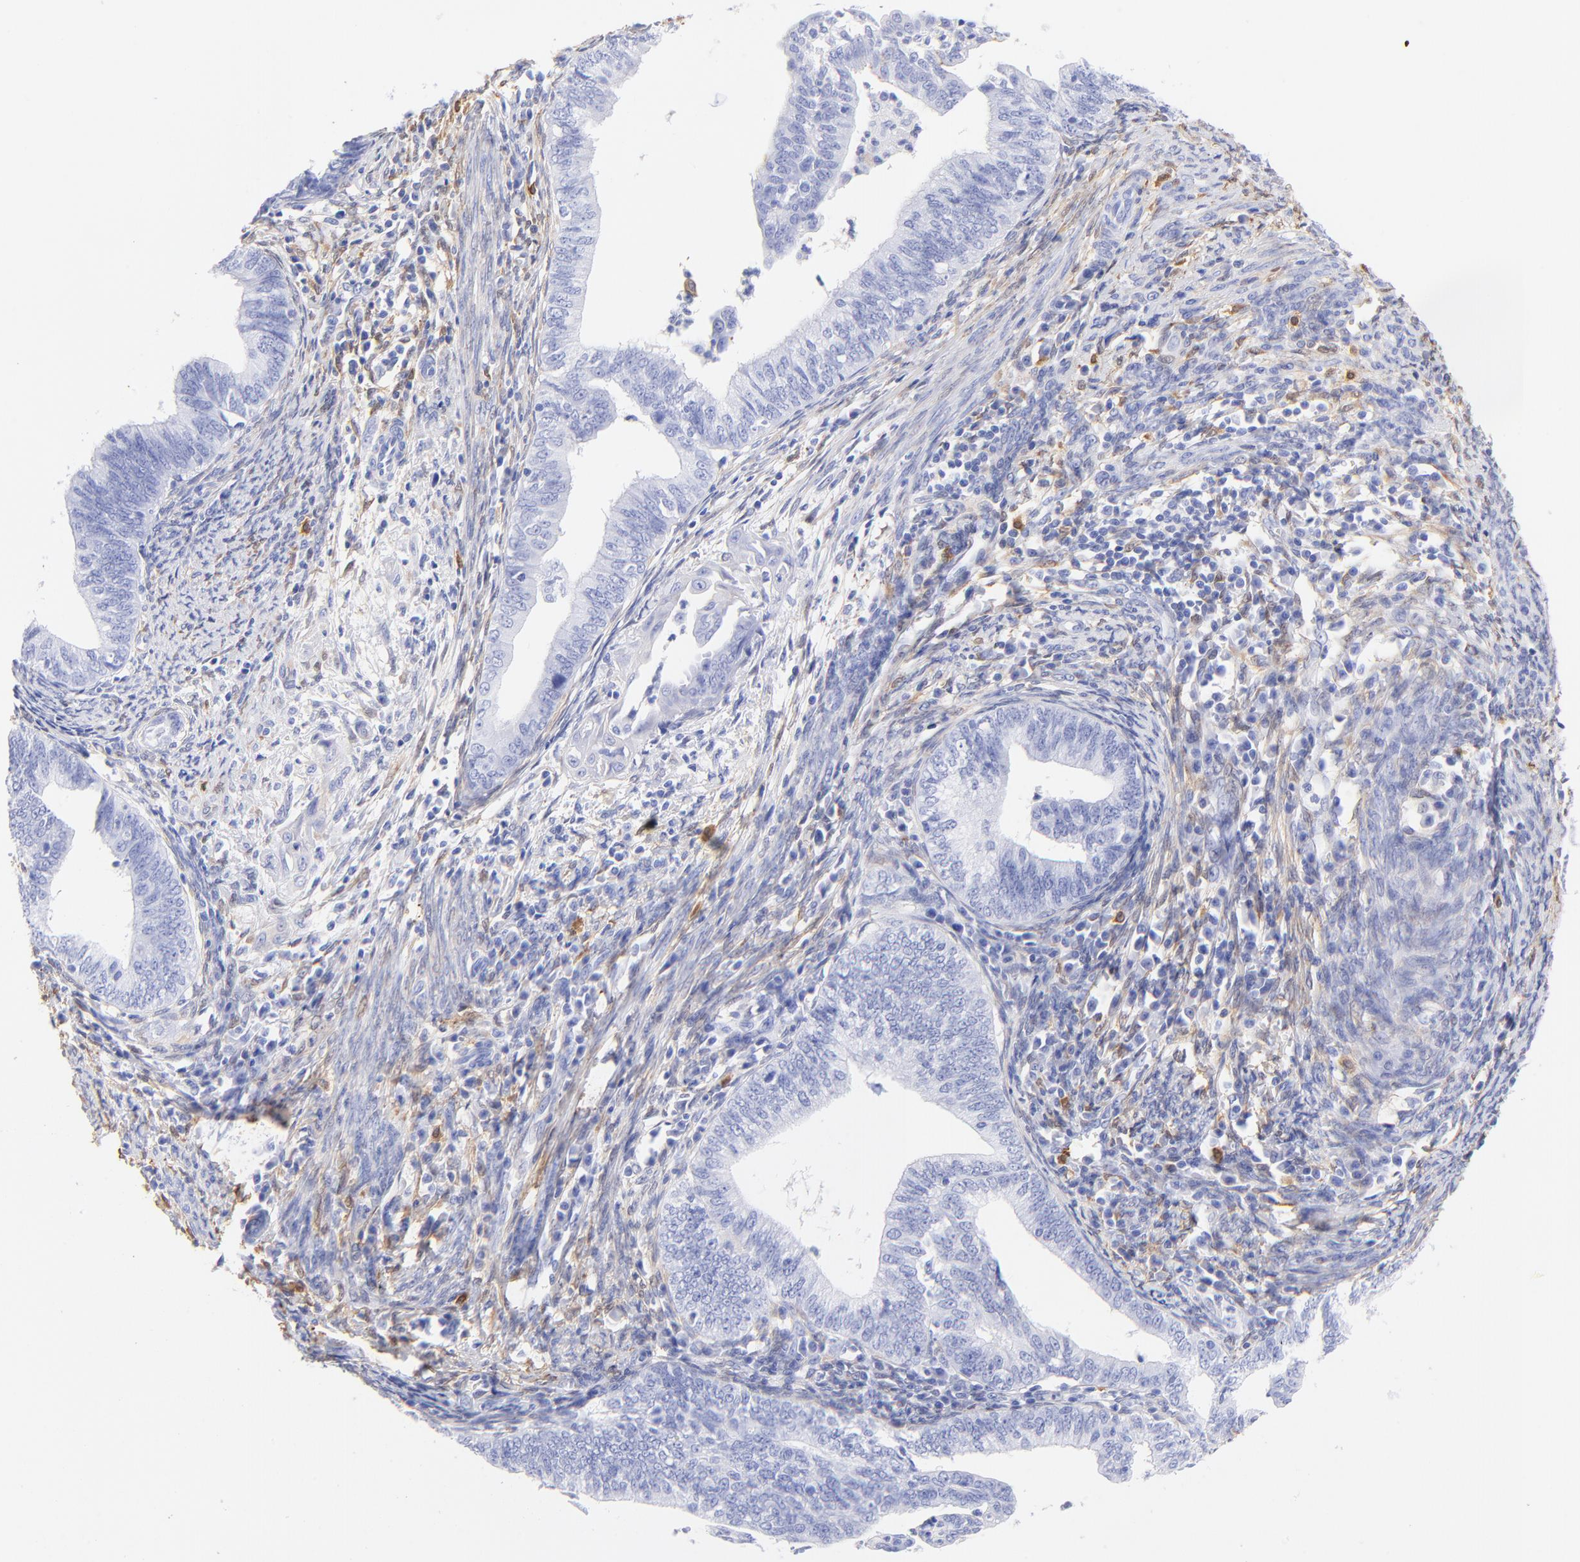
{"staining": {"intensity": "negative", "quantity": "none", "location": "none"}, "tissue": "endometrial cancer", "cell_type": "Tumor cells", "image_type": "cancer", "snomed": [{"axis": "morphology", "description": "Adenocarcinoma, NOS"}, {"axis": "topography", "description": "Endometrium"}], "caption": "This is a histopathology image of immunohistochemistry staining of endometrial adenocarcinoma, which shows no expression in tumor cells.", "gene": "ALDH1A1", "patient": {"sex": "female", "age": 66}}